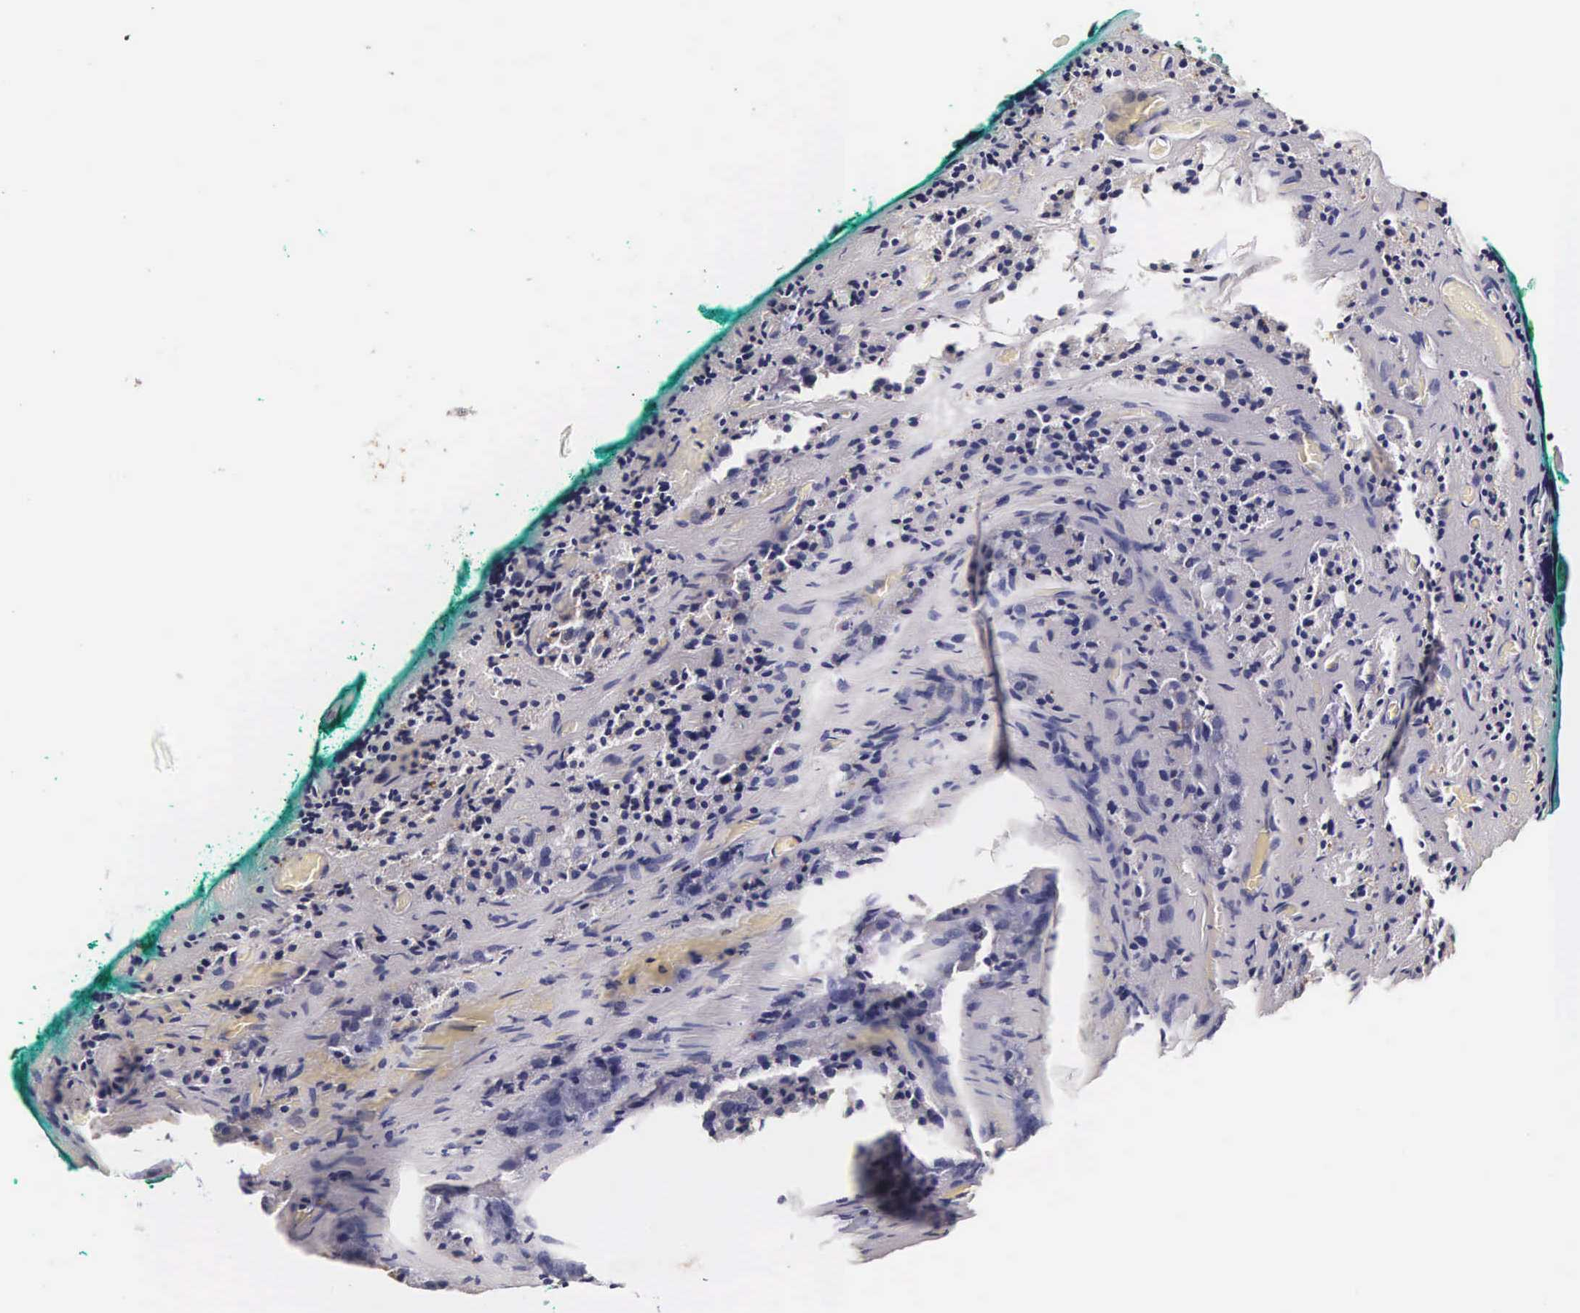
{"staining": {"intensity": "negative", "quantity": "none", "location": "none"}, "tissue": "prostate cancer", "cell_type": "Tumor cells", "image_type": "cancer", "snomed": [{"axis": "morphology", "description": "Adenocarcinoma, Medium grade"}, {"axis": "topography", "description": "Prostate"}], "caption": "IHC of human prostate cancer (adenocarcinoma (medium-grade)) reveals no expression in tumor cells.", "gene": "CTSB", "patient": {"sex": "male", "age": 60}}